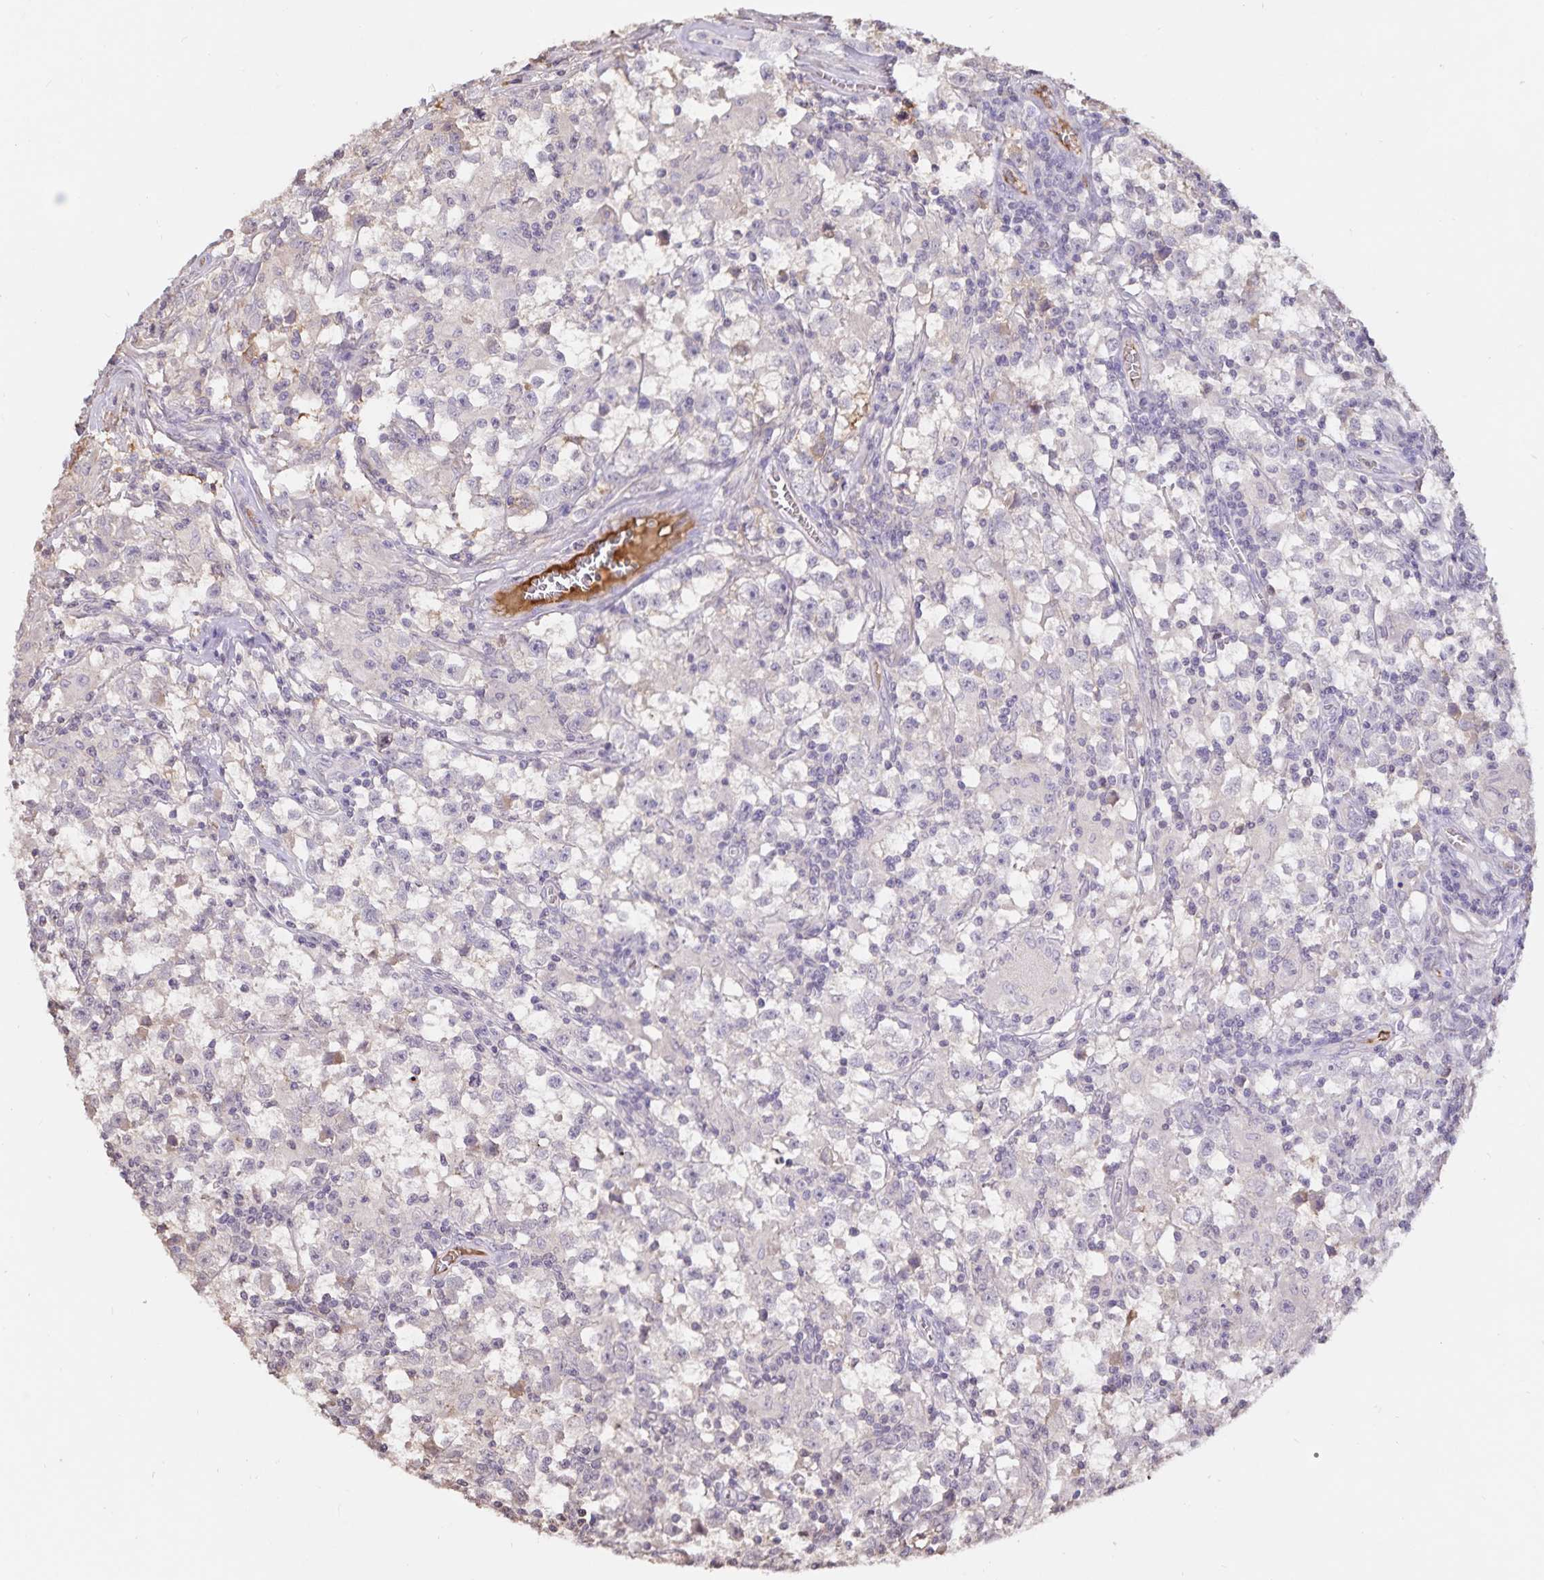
{"staining": {"intensity": "negative", "quantity": "none", "location": "none"}, "tissue": "testis cancer", "cell_type": "Tumor cells", "image_type": "cancer", "snomed": [{"axis": "morphology", "description": "Seminoma, NOS"}, {"axis": "topography", "description": "Testis"}], "caption": "Human testis cancer stained for a protein using immunohistochemistry reveals no positivity in tumor cells.", "gene": "FGG", "patient": {"sex": "male", "age": 31}}